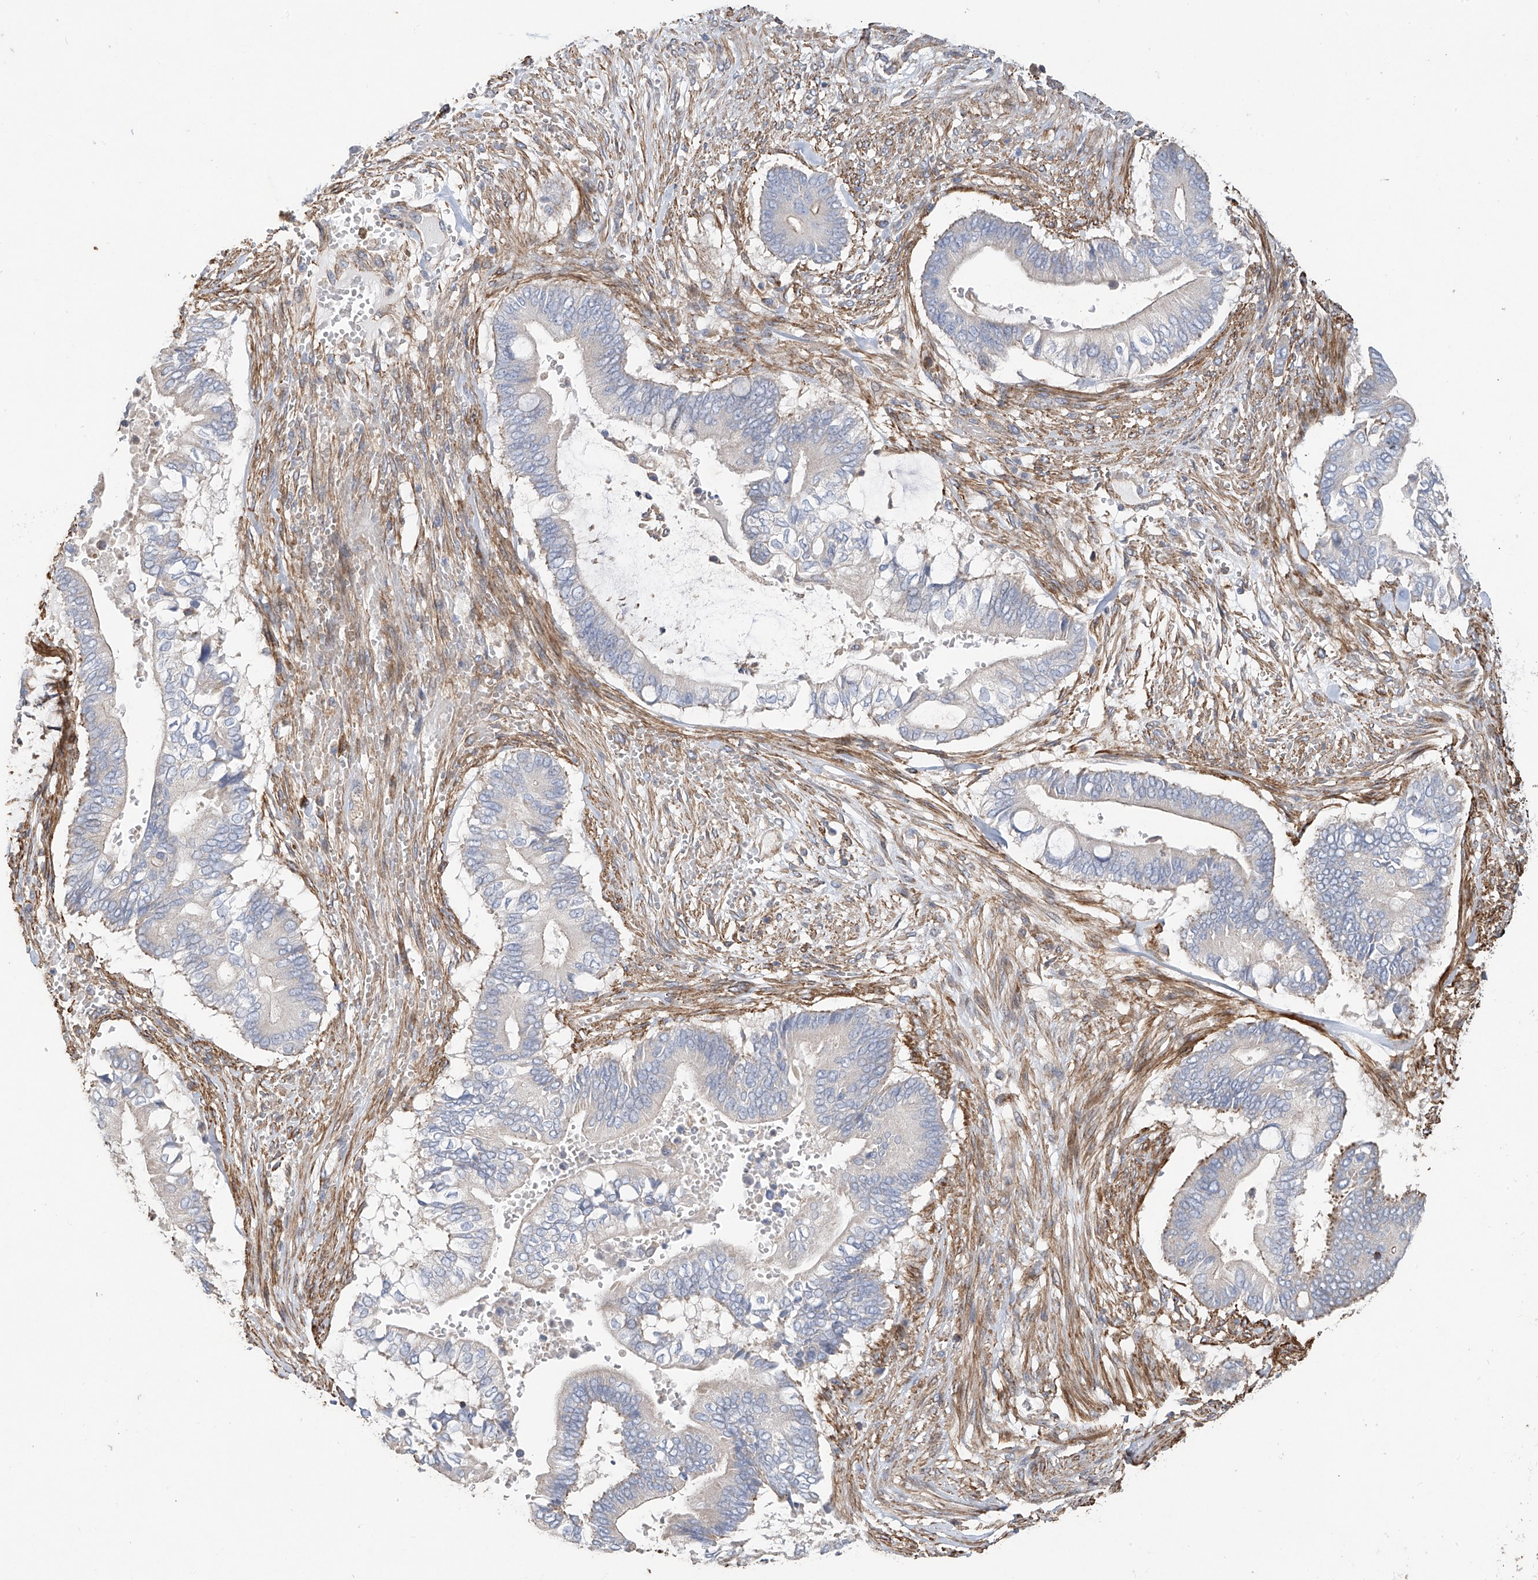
{"staining": {"intensity": "negative", "quantity": "none", "location": "none"}, "tissue": "pancreatic cancer", "cell_type": "Tumor cells", "image_type": "cancer", "snomed": [{"axis": "morphology", "description": "Adenocarcinoma, NOS"}, {"axis": "topography", "description": "Pancreas"}], "caption": "High power microscopy micrograph of an immunohistochemistry (IHC) histopathology image of adenocarcinoma (pancreatic), revealing no significant expression in tumor cells.", "gene": "SLC43A3", "patient": {"sex": "male", "age": 68}}